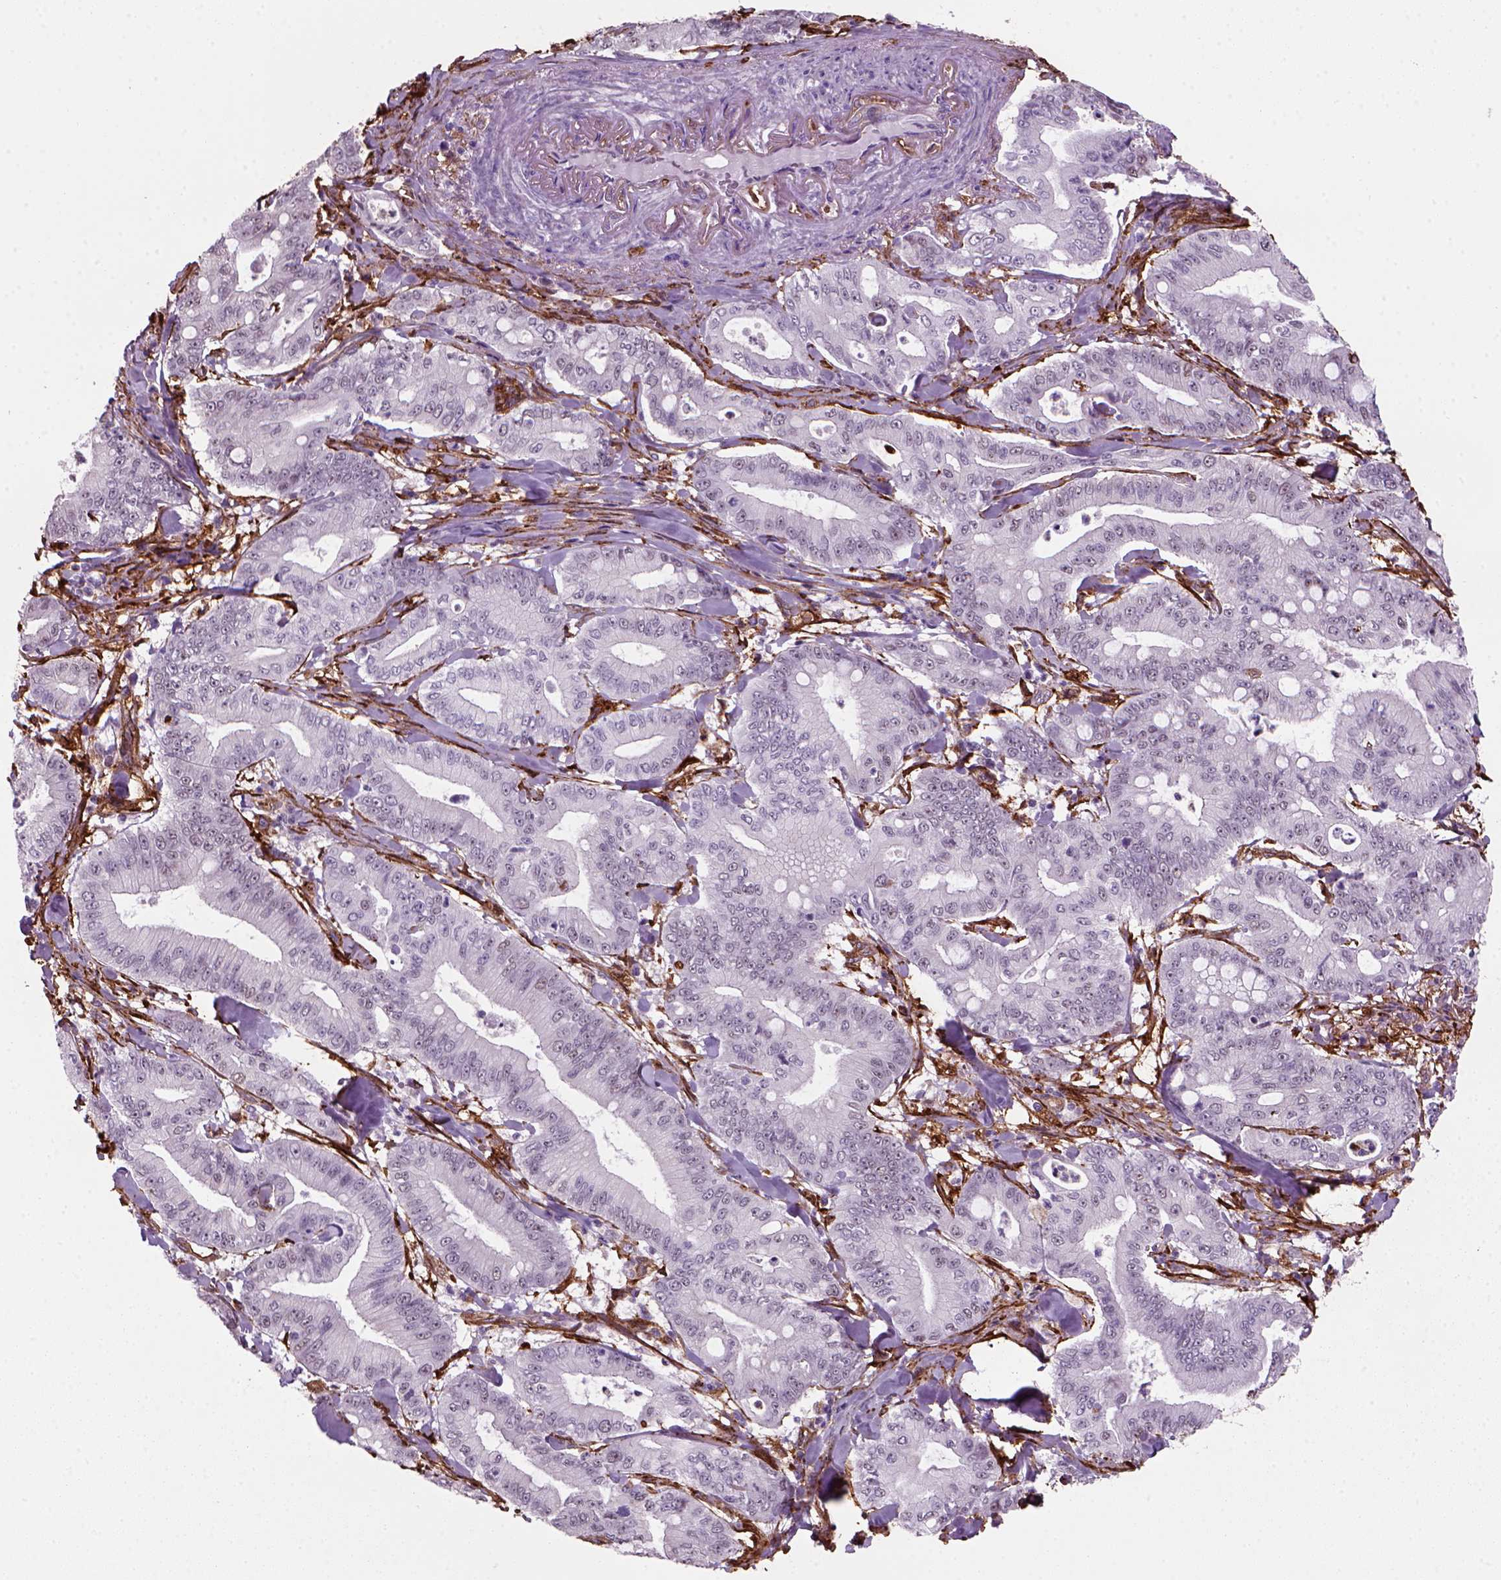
{"staining": {"intensity": "negative", "quantity": "none", "location": "none"}, "tissue": "pancreatic cancer", "cell_type": "Tumor cells", "image_type": "cancer", "snomed": [{"axis": "morphology", "description": "Adenocarcinoma, NOS"}, {"axis": "topography", "description": "Pancreas"}], "caption": "High power microscopy photomicrograph of an immunohistochemistry (IHC) photomicrograph of adenocarcinoma (pancreatic), revealing no significant expression in tumor cells.", "gene": "MARCKS", "patient": {"sex": "male", "age": 71}}